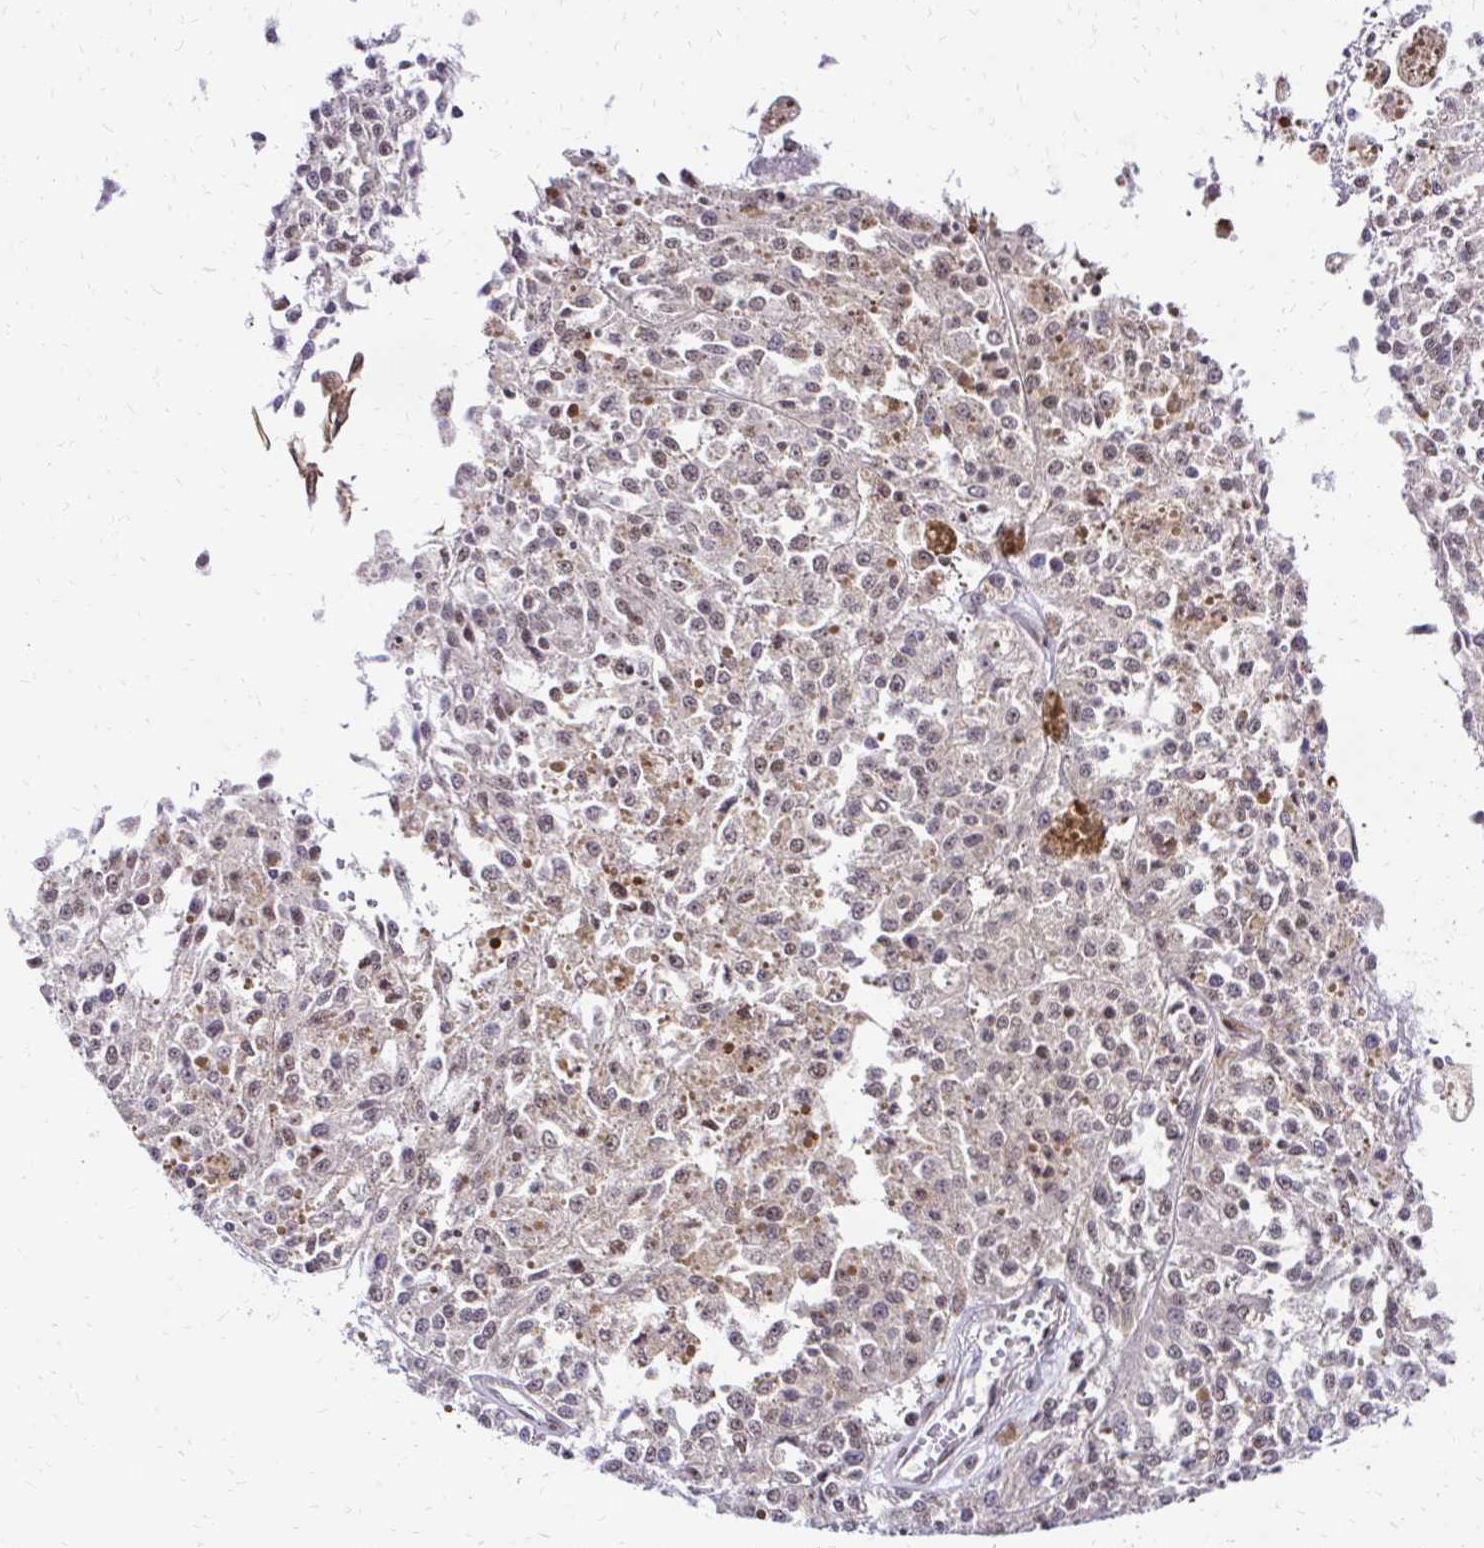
{"staining": {"intensity": "negative", "quantity": "none", "location": "none"}, "tissue": "melanoma", "cell_type": "Tumor cells", "image_type": "cancer", "snomed": [{"axis": "morphology", "description": "Malignant melanoma, Metastatic site"}, {"axis": "topography", "description": "Lymph node"}], "caption": "DAB (3,3'-diaminobenzidine) immunohistochemical staining of malignant melanoma (metastatic site) reveals no significant staining in tumor cells.", "gene": "GLYR1", "patient": {"sex": "female", "age": 64}}